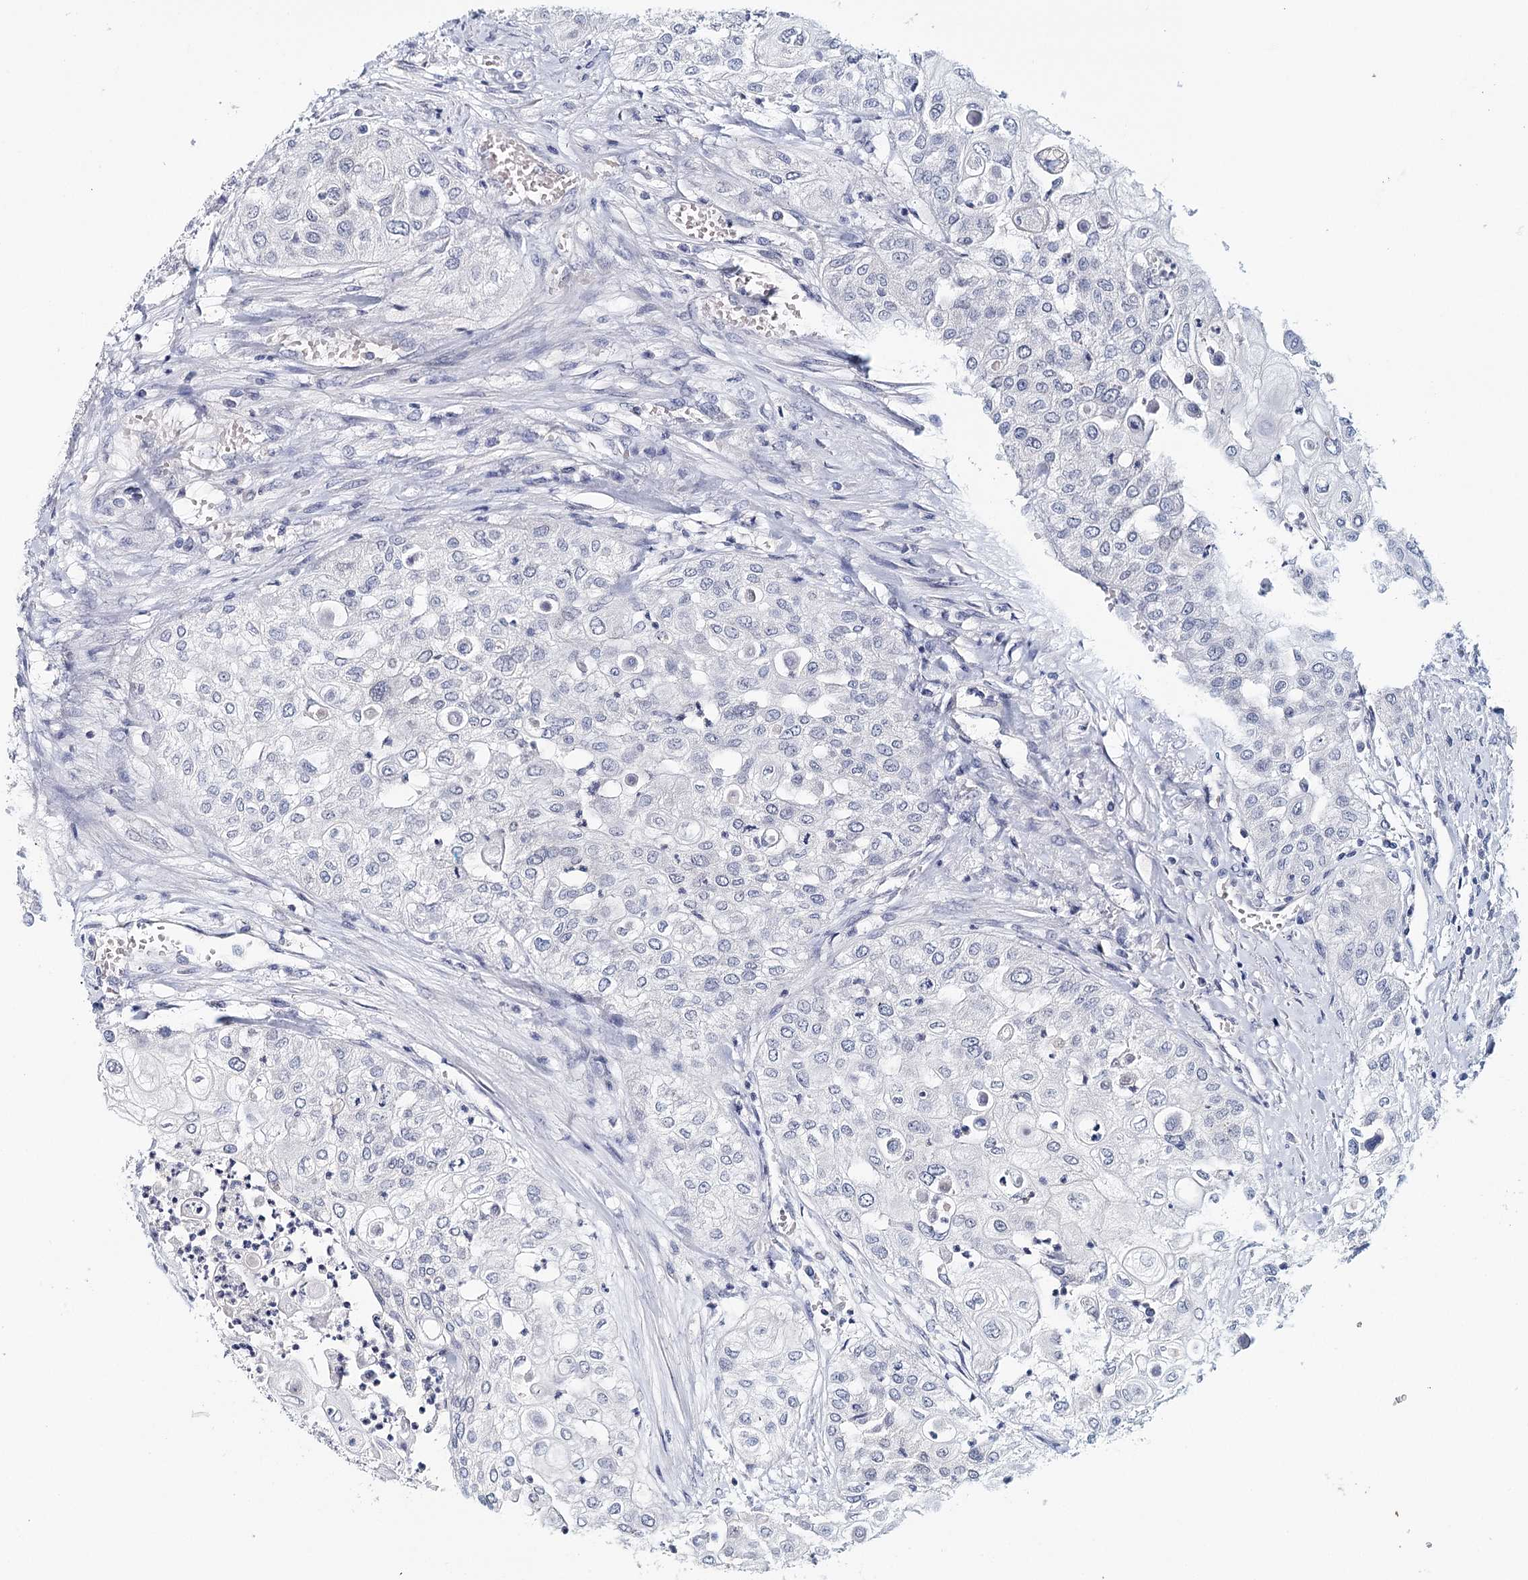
{"staining": {"intensity": "negative", "quantity": "none", "location": "none"}, "tissue": "urothelial cancer", "cell_type": "Tumor cells", "image_type": "cancer", "snomed": [{"axis": "morphology", "description": "Urothelial carcinoma, High grade"}, {"axis": "topography", "description": "Urinary bladder"}], "caption": "DAB immunohistochemical staining of human high-grade urothelial carcinoma displays no significant expression in tumor cells. (Stains: DAB (3,3'-diaminobenzidine) immunohistochemistry (IHC) with hematoxylin counter stain, Microscopy: brightfield microscopy at high magnification).", "gene": "HSPA4L", "patient": {"sex": "female", "age": 79}}